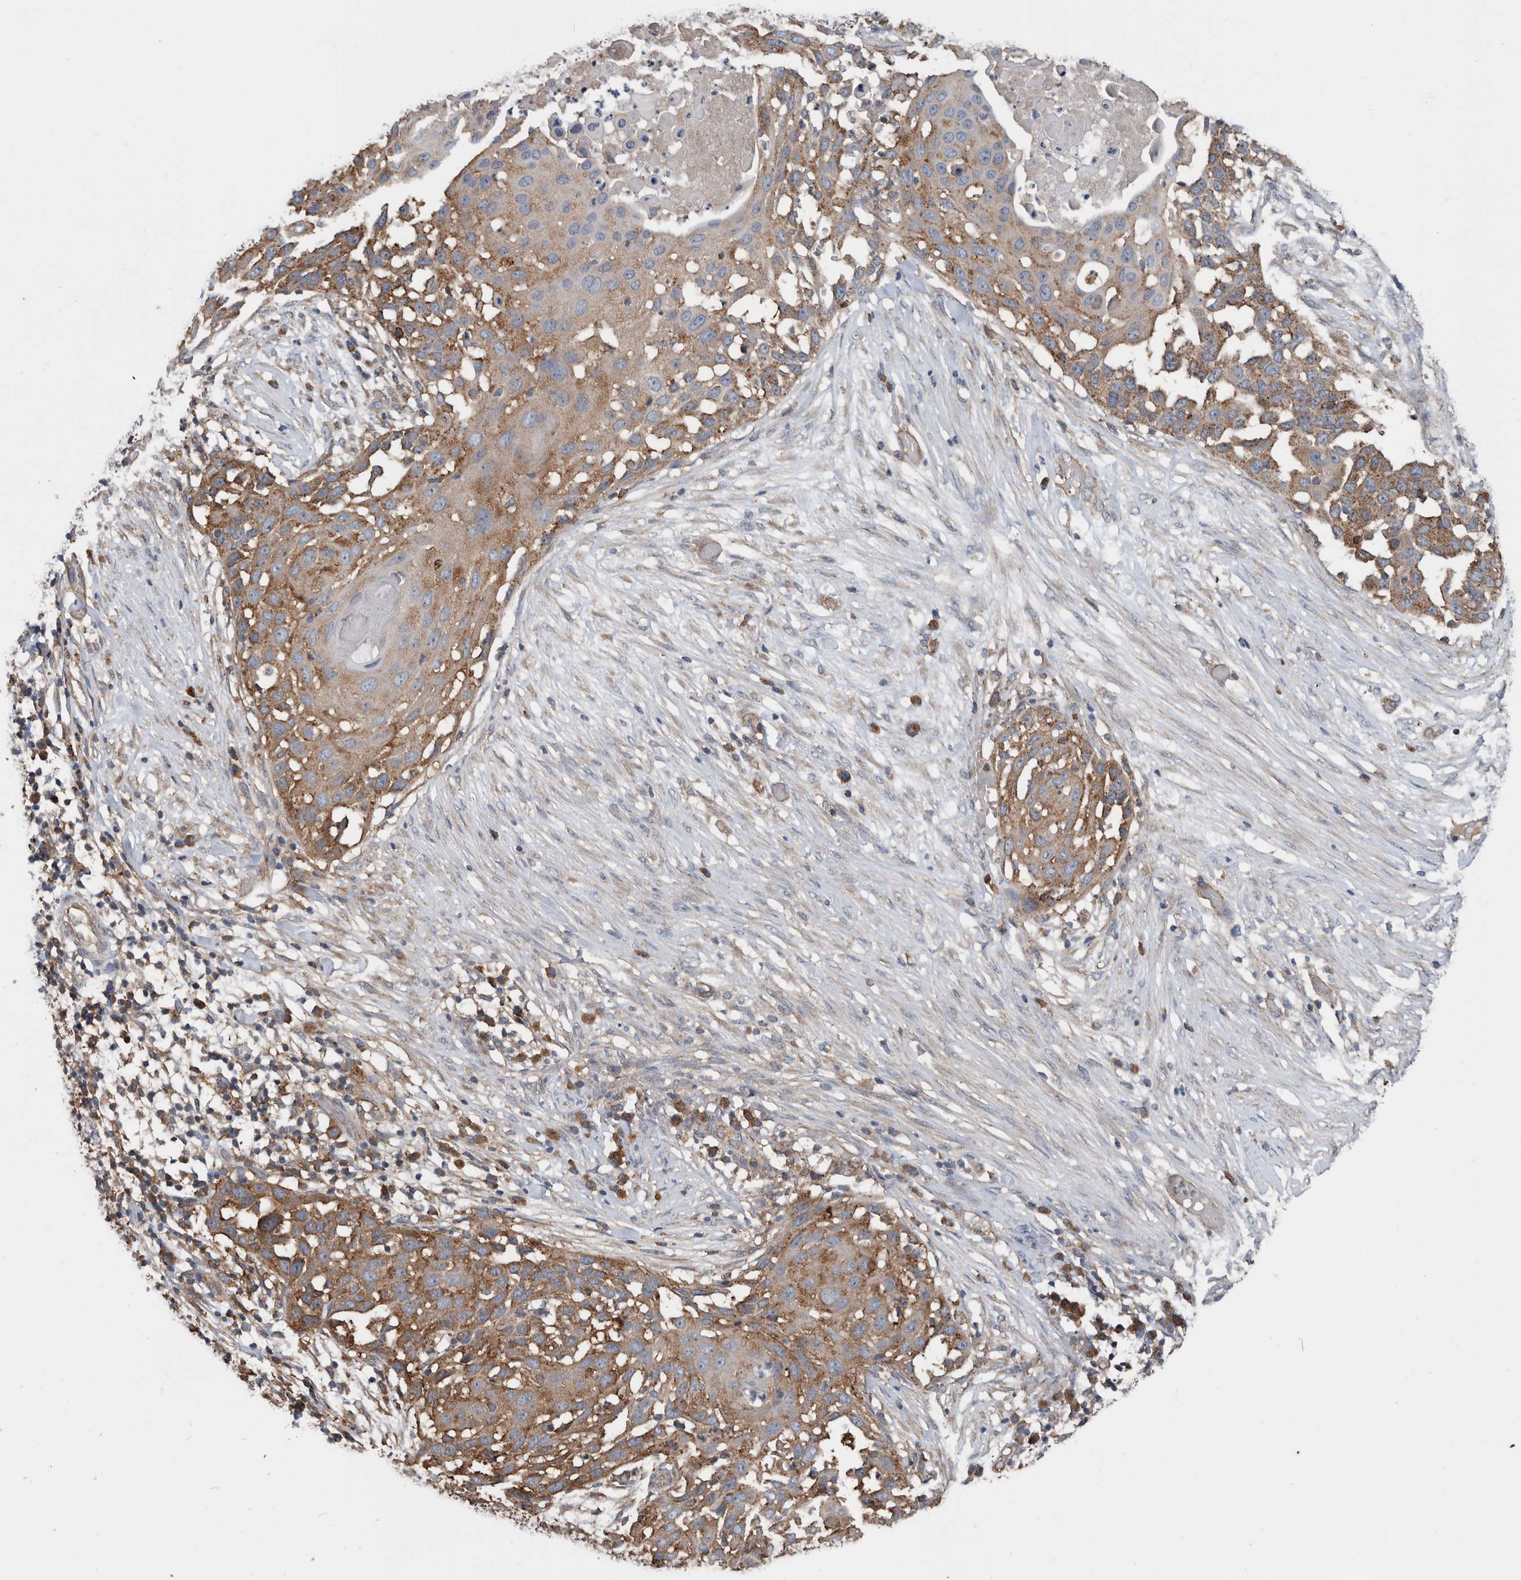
{"staining": {"intensity": "moderate", "quantity": ">75%", "location": "cytoplasmic/membranous"}, "tissue": "skin cancer", "cell_type": "Tumor cells", "image_type": "cancer", "snomed": [{"axis": "morphology", "description": "Squamous cell carcinoma, NOS"}, {"axis": "topography", "description": "Skin"}], "caption": "A brown stain labels moderate cytoplasmic/membranous expression of a protein in human skin cancer tumor cells.", "gene": "AFAP1", "patient": {"sex": "female", "age": 44}}